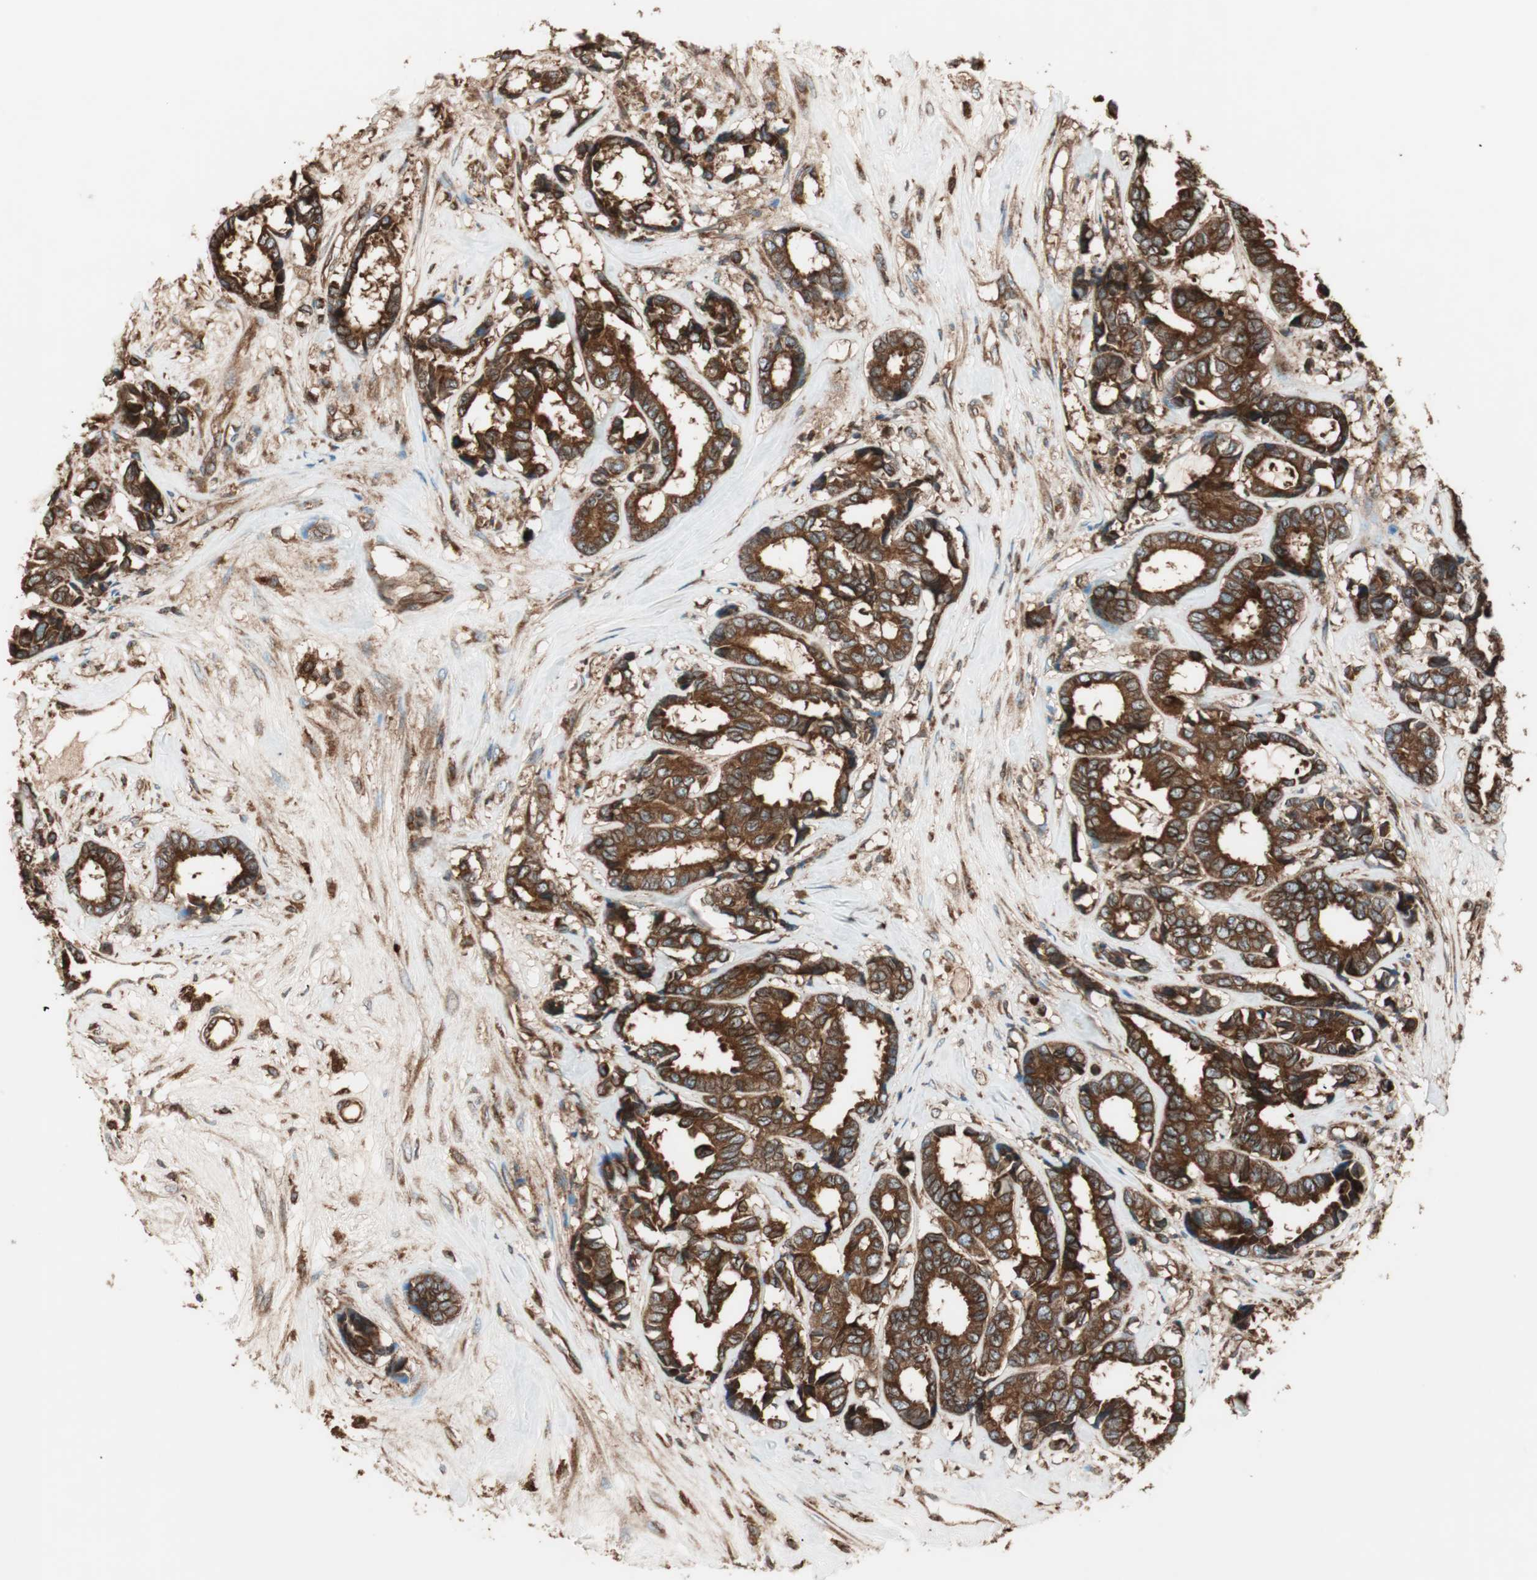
{"staining": {"intensity": "strong", "quantity": ">75%", "location": "cytoplasmic/membranous"}, "tissue": "breast cancer", "cell_type": "Tumor cells", "image_type": "cancer", "snomed": [{"axis": "morphology", "description": "Duct carcinoma"}, {"axis": "topography", "description": "Breast"}], "caption": "This is a photomicrograph of IHC staining of breast cancer (invasive ductal carcinoma), which shows strong positivity in the cytoplasmic/membranous of tumor cells.", "gene": "RAB5A", "patient": {"sex": "female", "age": 87}}